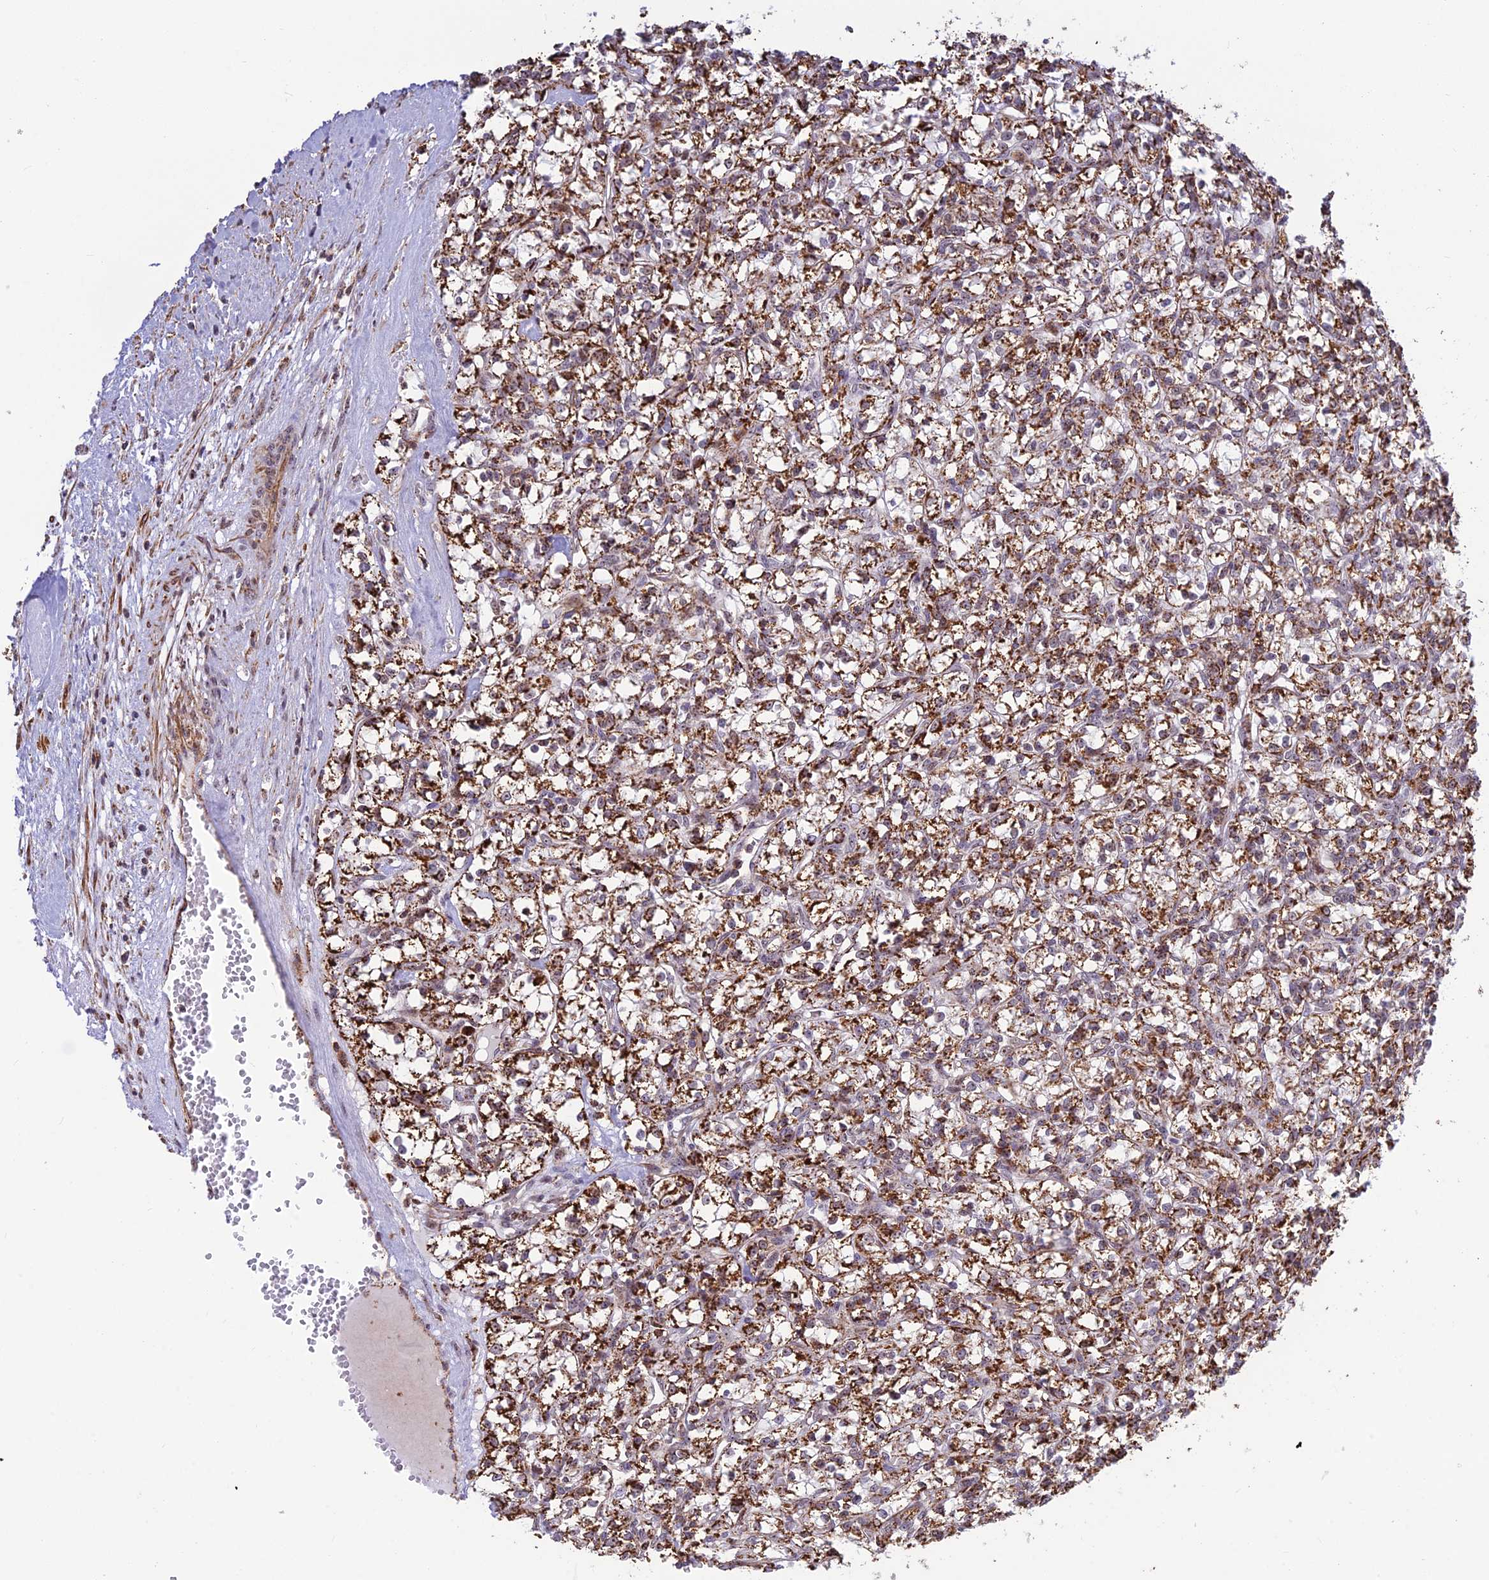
{"staining": {"intensity": "strong", "quantity": ">75%", "location": "cytoplasmic/membranous"}, "tissue": "renal cancer", "cell_type": "Tumor cells", "image_type": "cancer", "snomed": [{"axis": "morphology", "description": "Adenocarcinoma, NOS"}, {"axis": "topography", "description": "Kidney"}], "caption": "Brown immunohistochemical staining in human renal cancer shows strong cytoplasmic/membranous expression in approximately >75% of tumor cells. (IHC, brightfield microscopy, high magnification).", "gene": "POLR1G", "patient": {"sex": "female", "age": 59}}